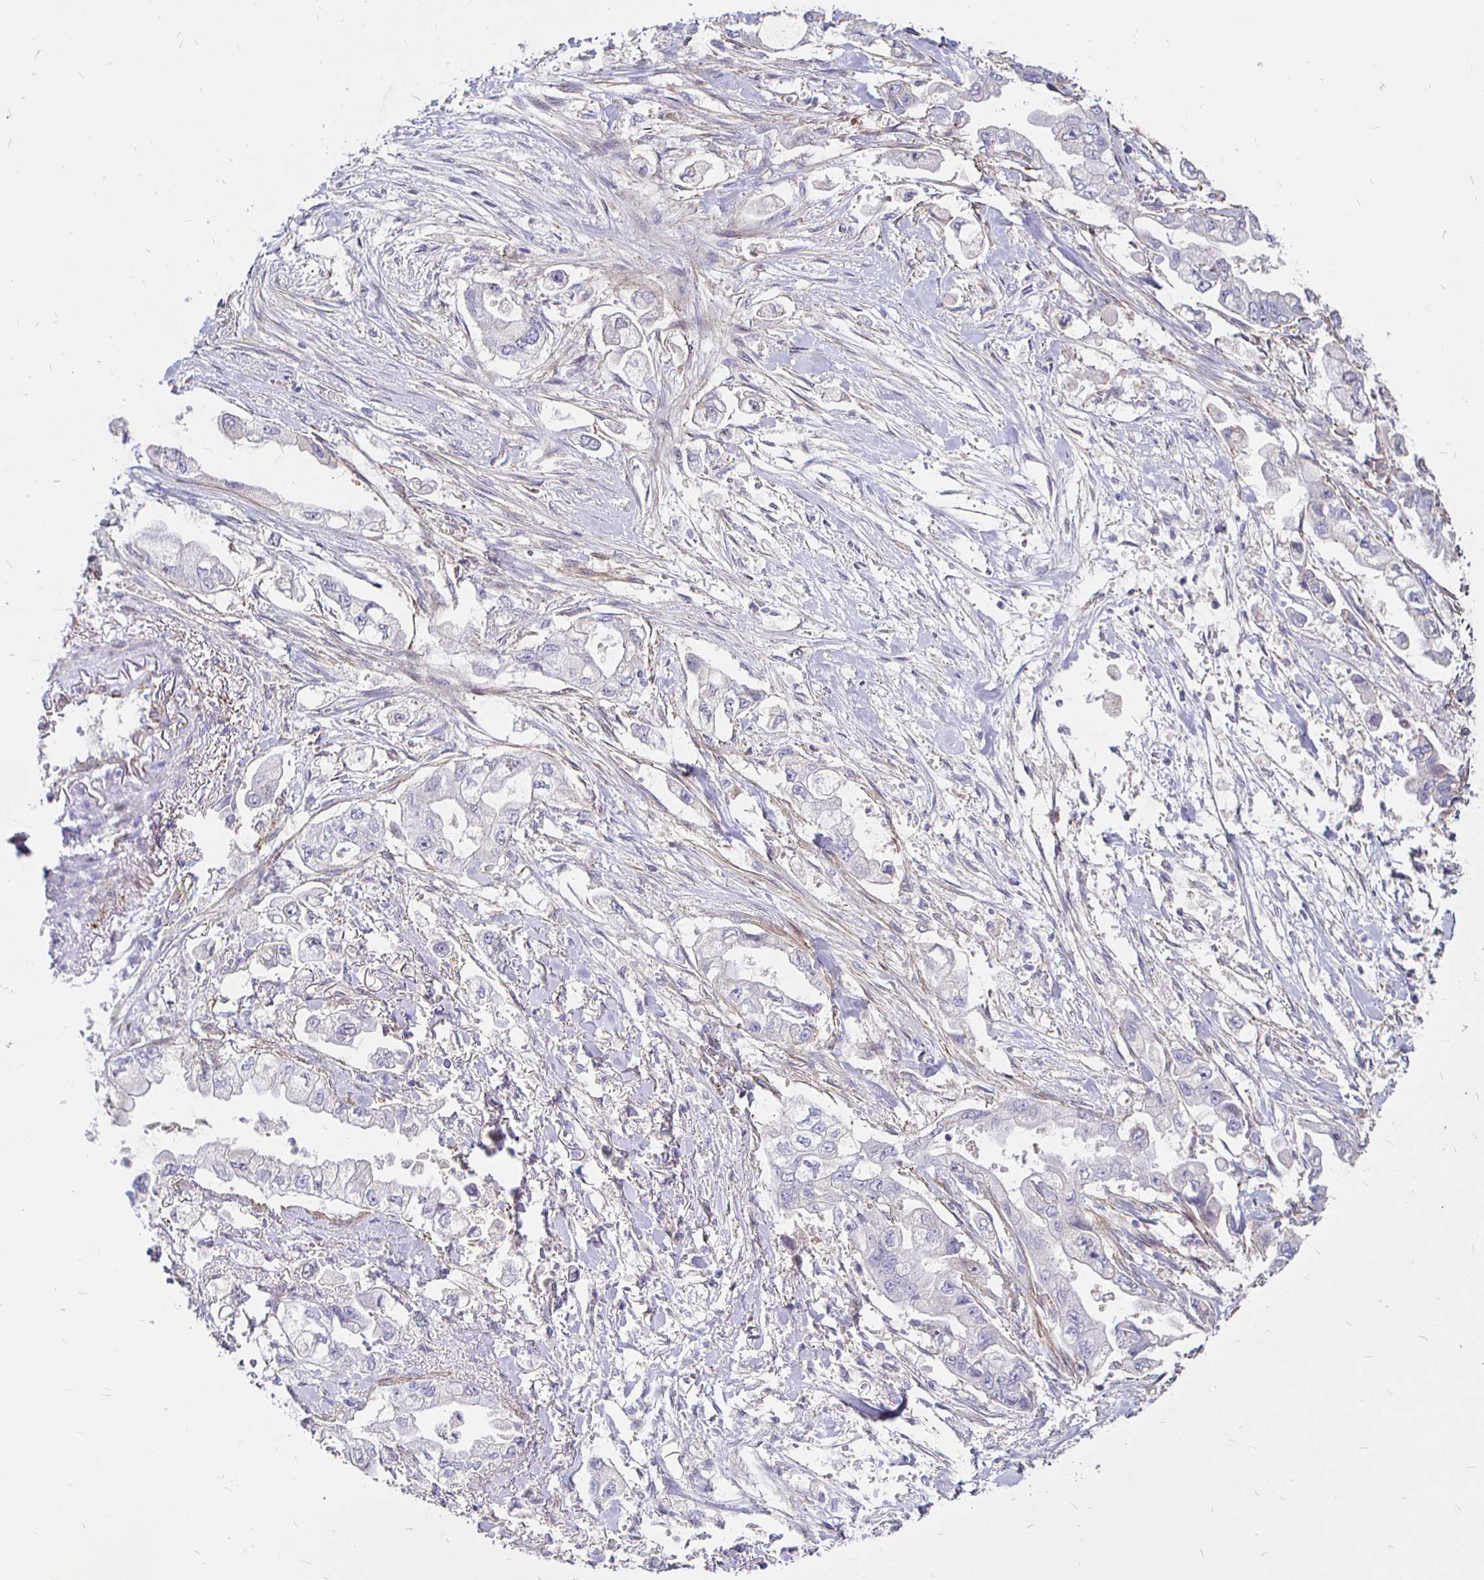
{"staining": {"intensity": "negative", "quantity": "none", "location": "none"}, "tissue": "stomach cancer", "cell_type": "Tumor cells", "image_type": "cancer", "snomed": [{"axis": "morphology", "description": "Adenocarcinoma, NOS"}, {"axis": "topography", "description": "Stomach"}], "caption": "This is a micrograph of IHC staining of stomach adenocarcinoma, which shows no expression in tumor cells.", "gene": "PALM2AKAP2", "patient": {"sex": "male", "age": 62}}